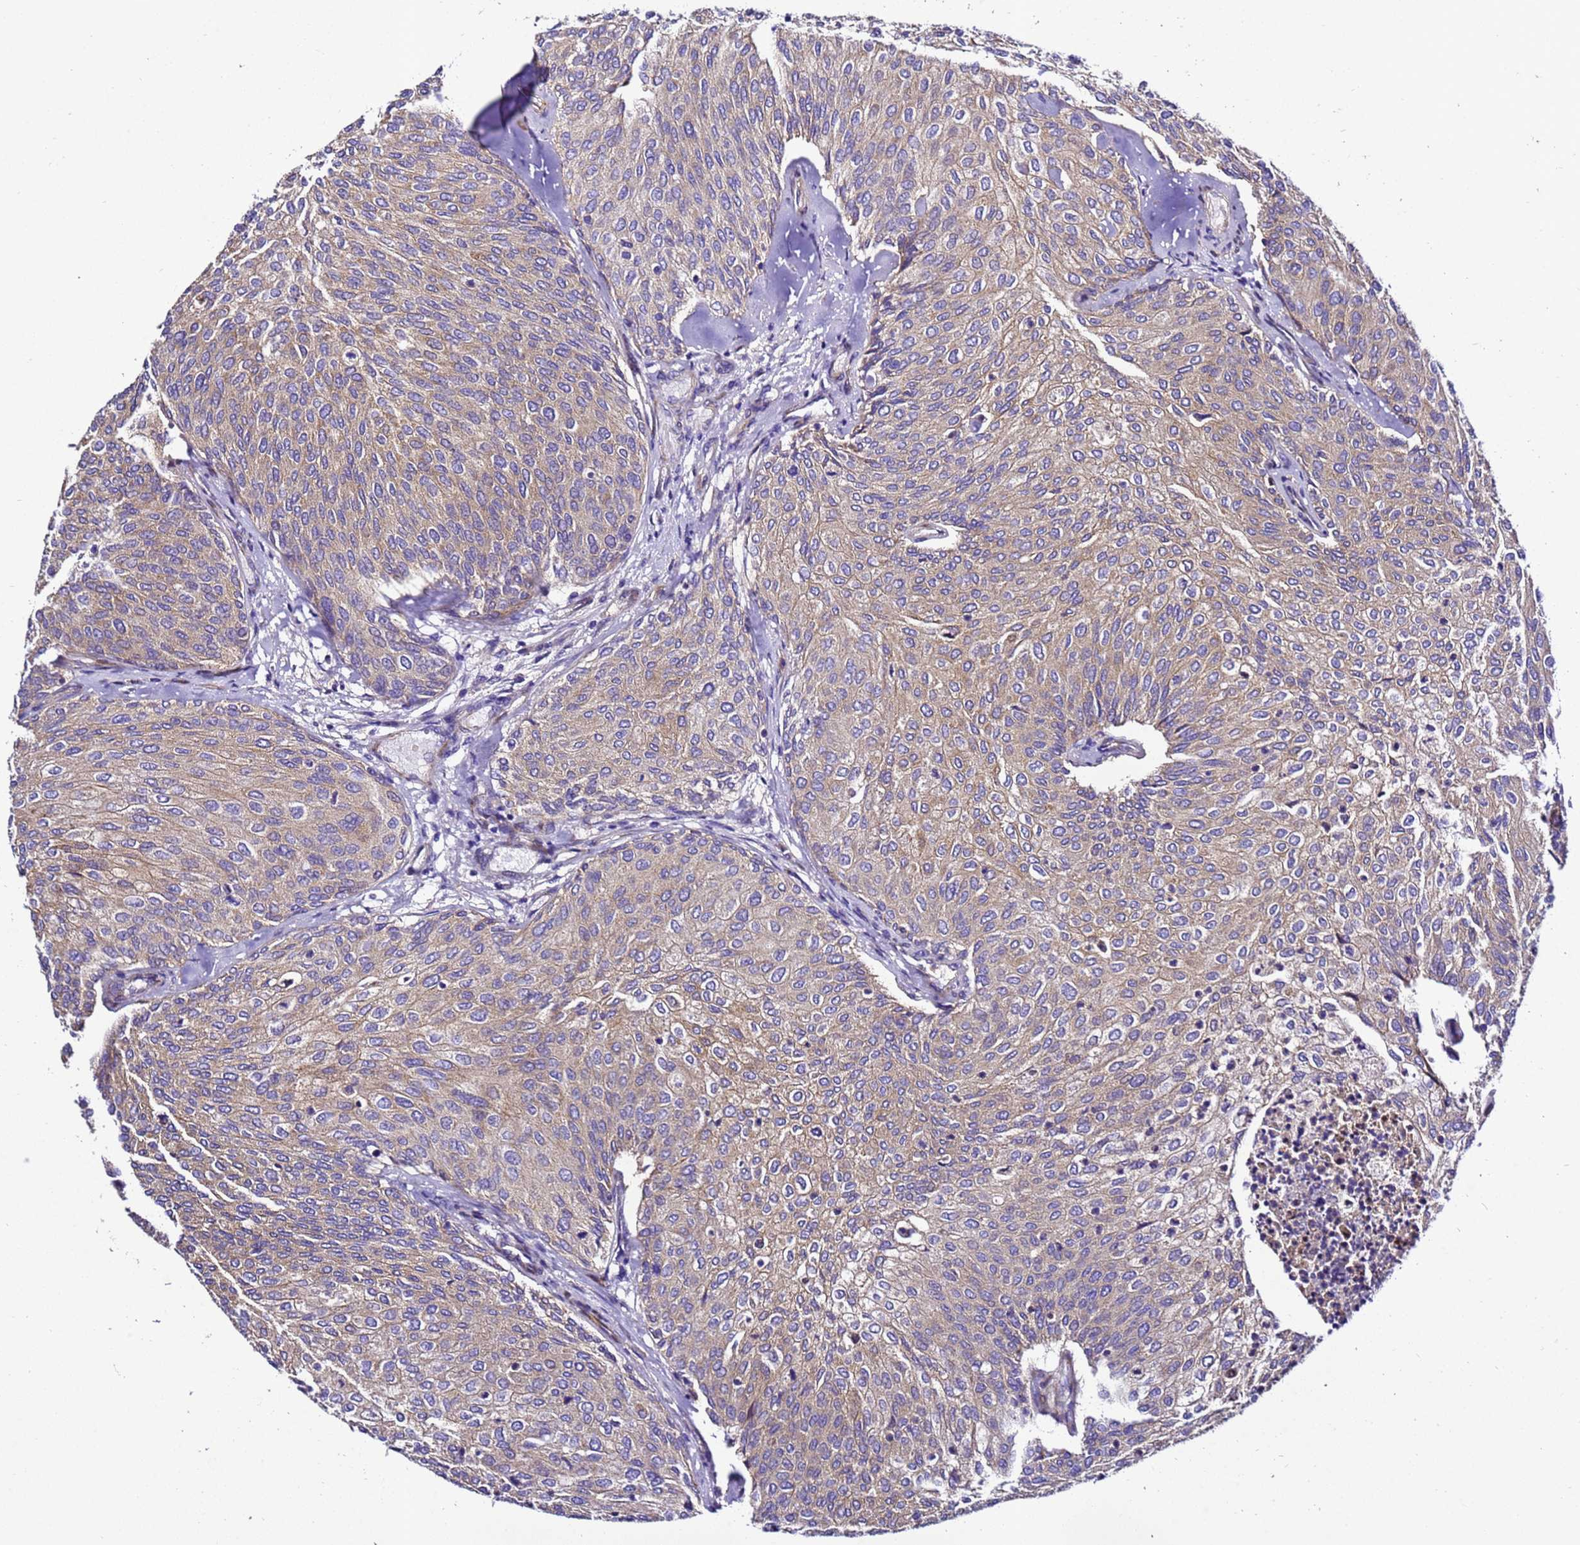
{"staining": {"intensity": "weak", "quantity": ">75%", "location": "cytoplasmic/membranous"}, "tissue": "urothelial cancer", "cell_type": "Tumor cells", "image_type": "cancer", "snomed": [{"axis": "morphology", "description": "Urothelial carcinoma, Low grade"}, {"axis": "topography", "description": "Urinary bladder"}], "caption": "Weak cytoplasmic/membranous expression is identified in about >75% of tumor cells in urothelial cancer. The staining was performed using DAB to visualize the protein expression in brown, while the nuclei were stained in blue with hematoxylin (Magnification: 20x).", "gene": "ZNF417", "patient": {"sex": "female", "age": 79}}